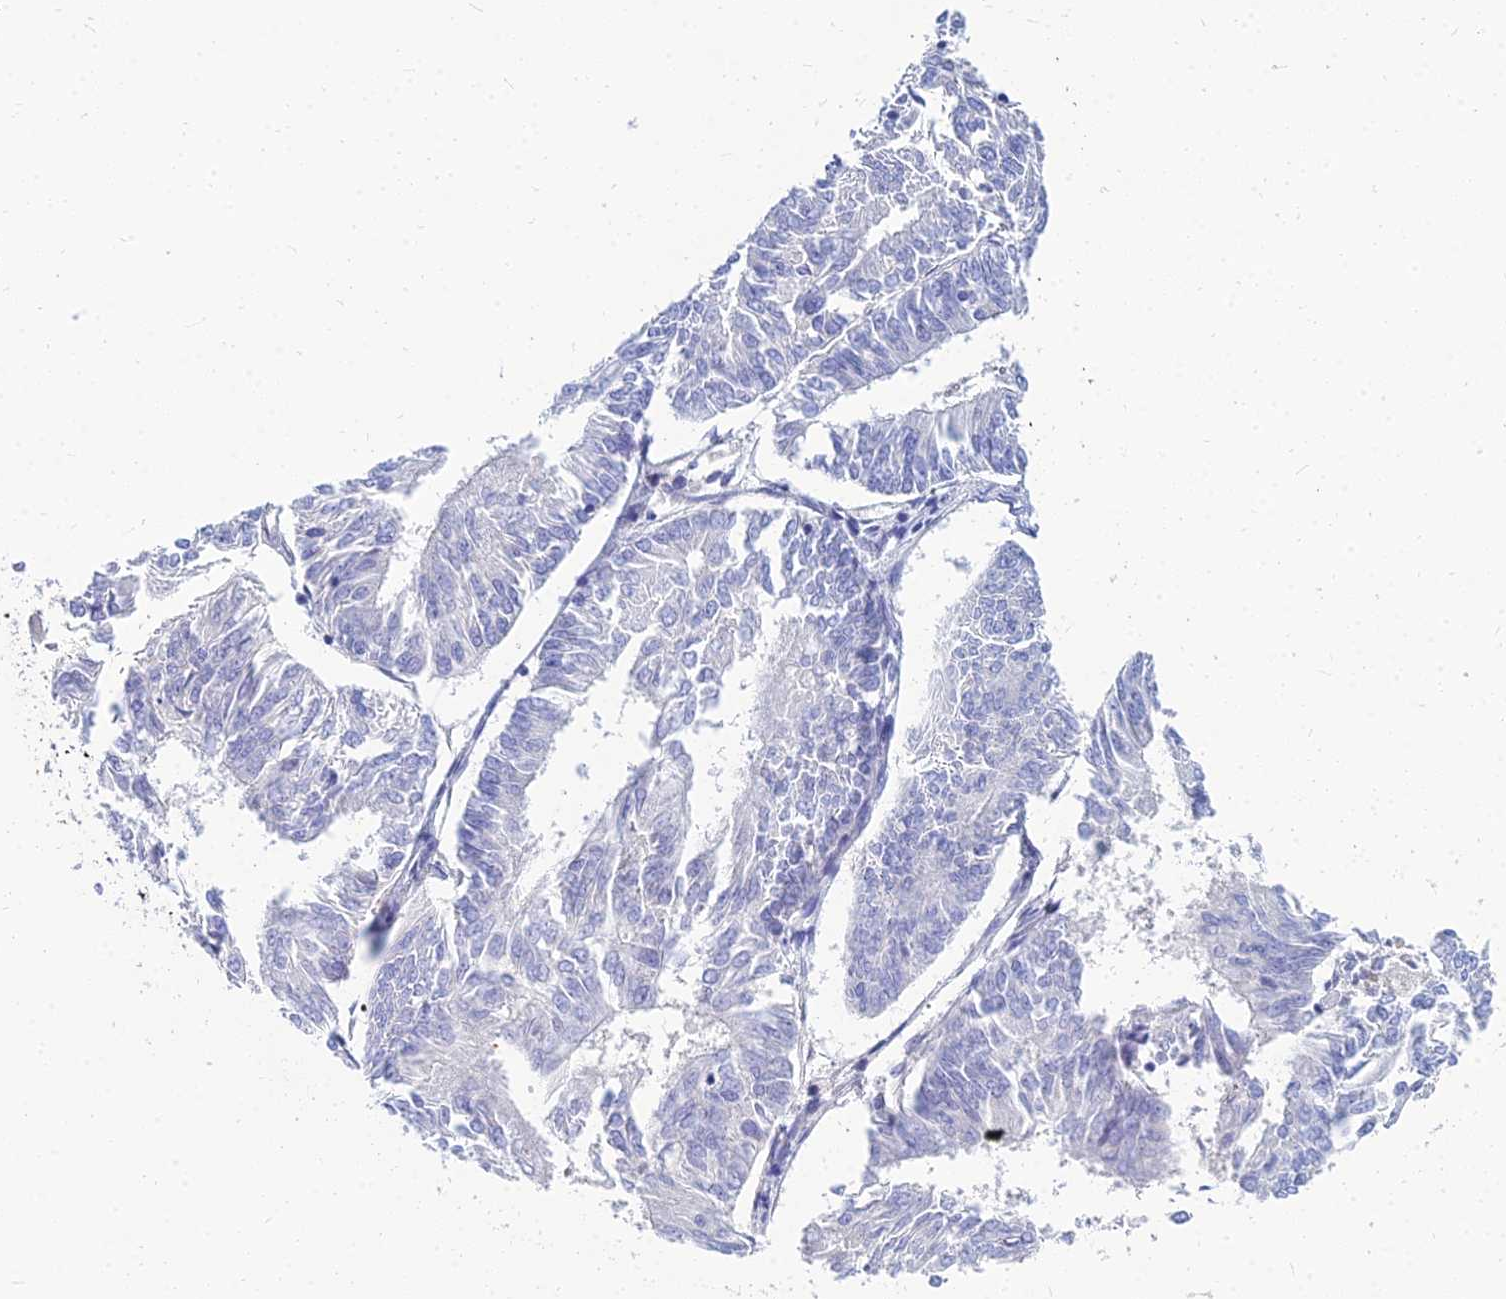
{"staining": {"intensity": "negative", "quantity": "none", "location": "none"}, "tissue": "endometrial cancer", "cell_type": "Tumor cells", "image_type": "cancer", "snomed": [{"axis": "morphology", "description": "Adenocarcinoma, NOS"}, {"axis": "topography", "description": "Endometrium"}], "caption": "DAB (3,3'-diaminobenzidine) immunohistochemical staining of human endometrial adenocarcinoma shows no significant expression in tumor cells.", "gene": "ZNF552", "patient": {"sex": "female", "age": 58}}